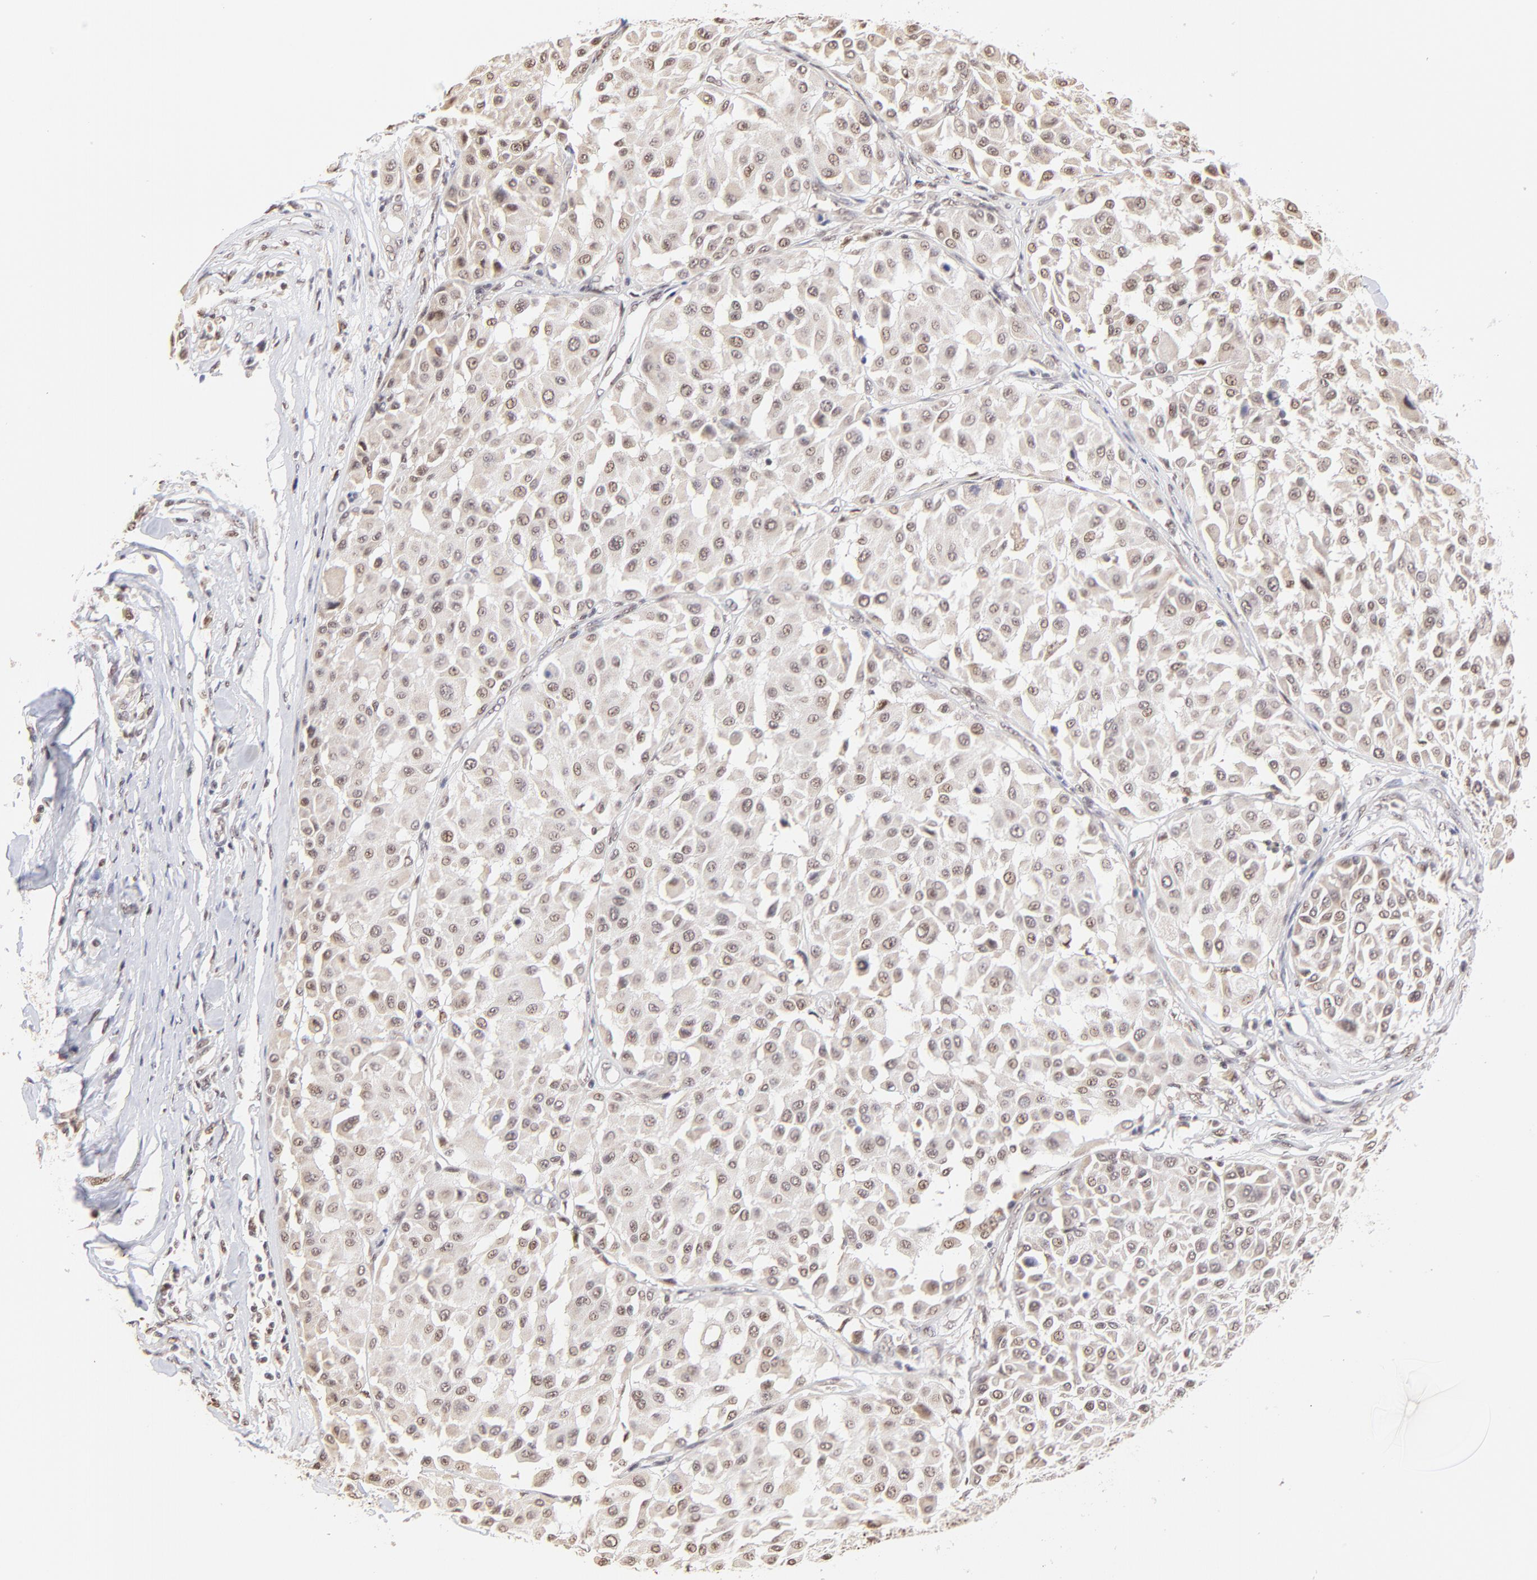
{"staining": {"intensity": "weak", "quantity": "25%-75%", "location": "nuclear"}, "tissue": "melanoma", "cell_type": "Tumor cells", "image_type": "cancer", "snomed": [{"axis": "morphology", "description": "Malignant melanoma, Metastatic site"}, {"axis": "topography", "description": "Soft tissue"}], "caption": "DAB immunohistochemical staining of melanoma reveals weak nuclear protein positivity in approximately 25%-75% of tumor cells. Nuclei are stained in blue.", "gene": "ZNF670", "patient": {"sex": "male", "age": 41}}